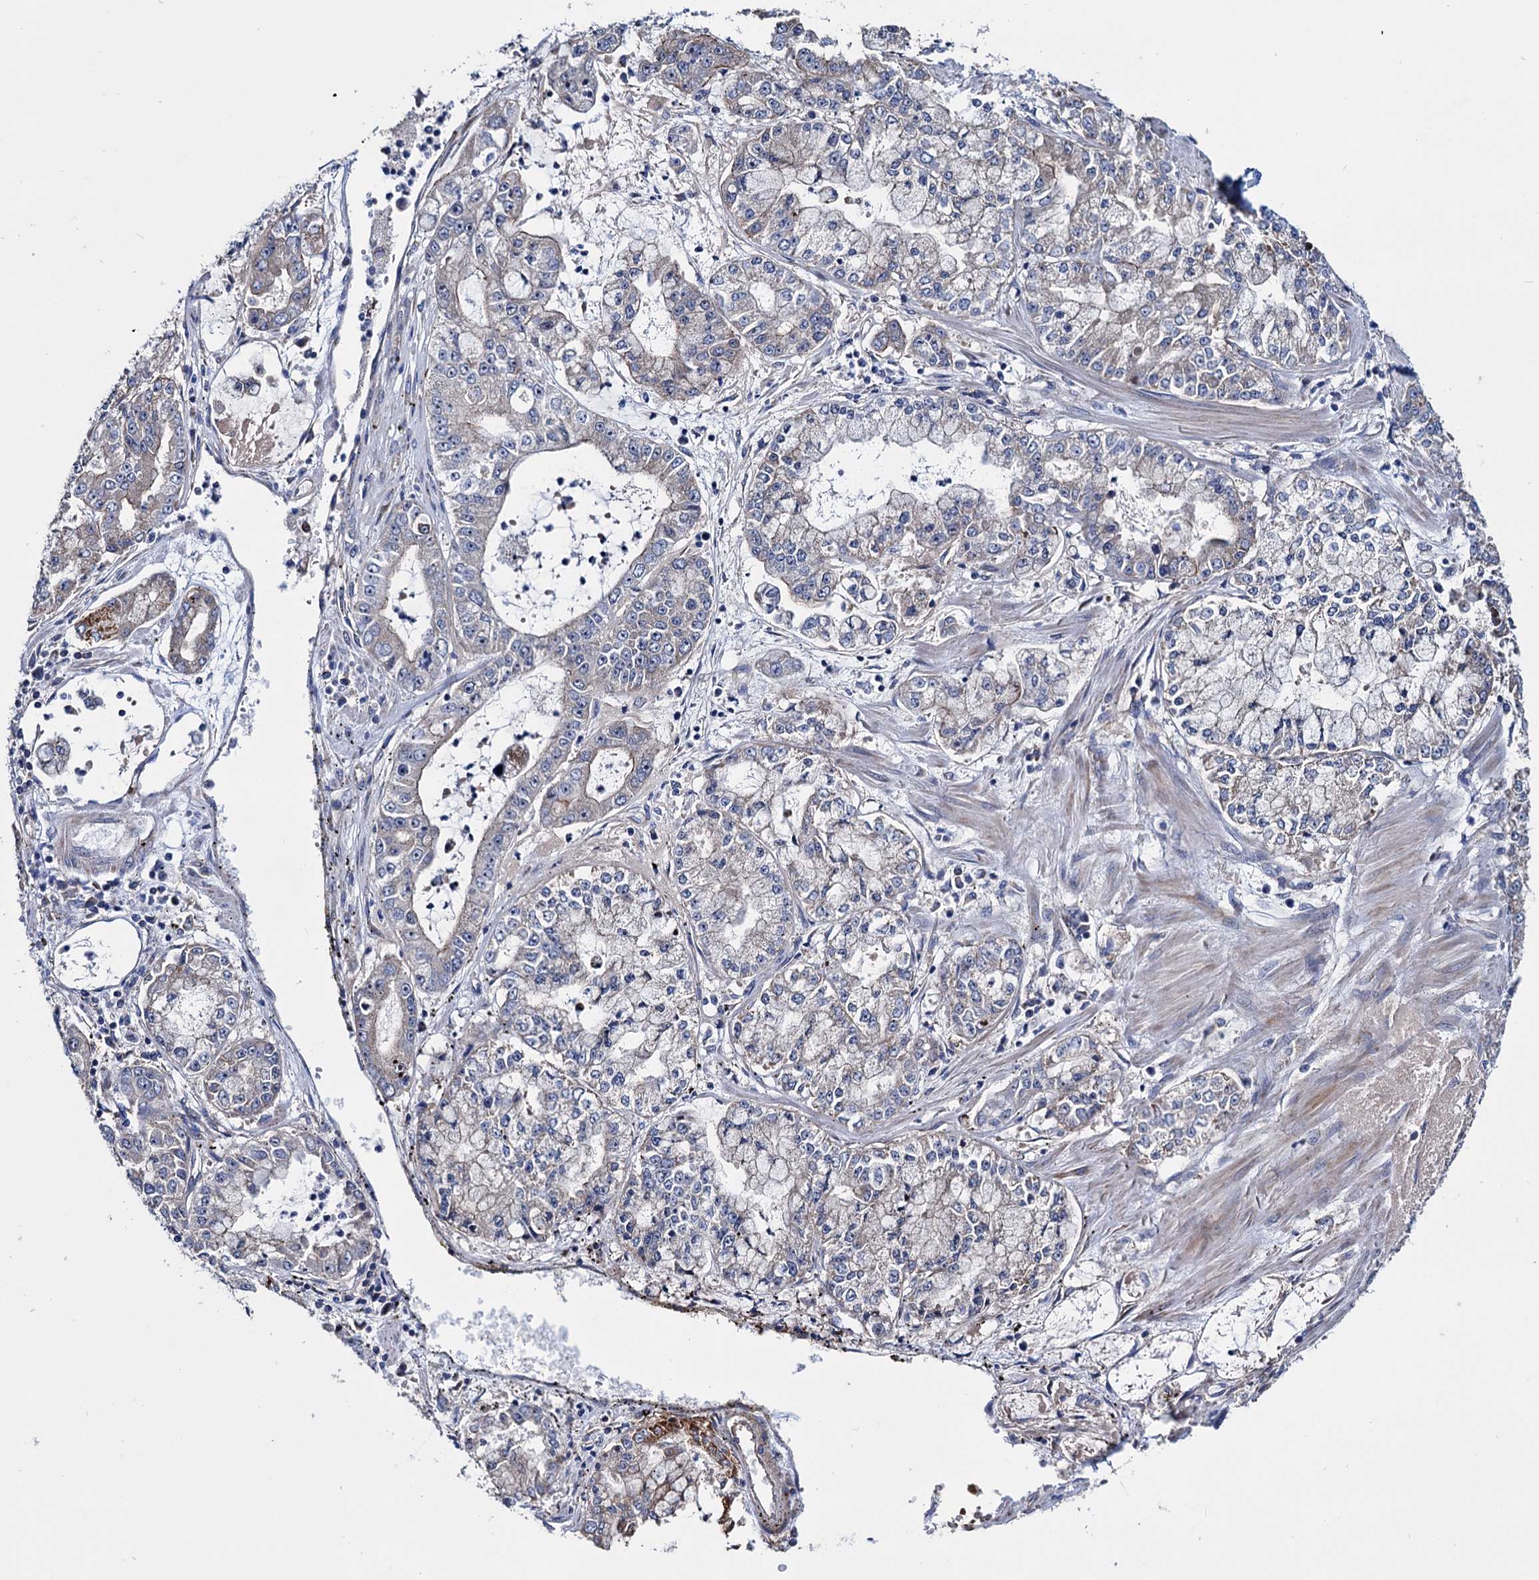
{"staining": {"intensity": "negative", "quantity": "none", "location": "none"}, "tissue": "stomach cancer", "cell_type": "Tumor cells", "image_type": "cancer", "snomed": [{"axis": "morphology", "description": "Adenocarcinoma, NOS"}, {"axis": "topography", "description": "Stomach"}], "caption": "Human stomach cancer stained for a protein using immunohistochemistry reveals no staining in tumor cells.", "gene": "EYA4", "patient": {"sex": "male", "age": 76}}